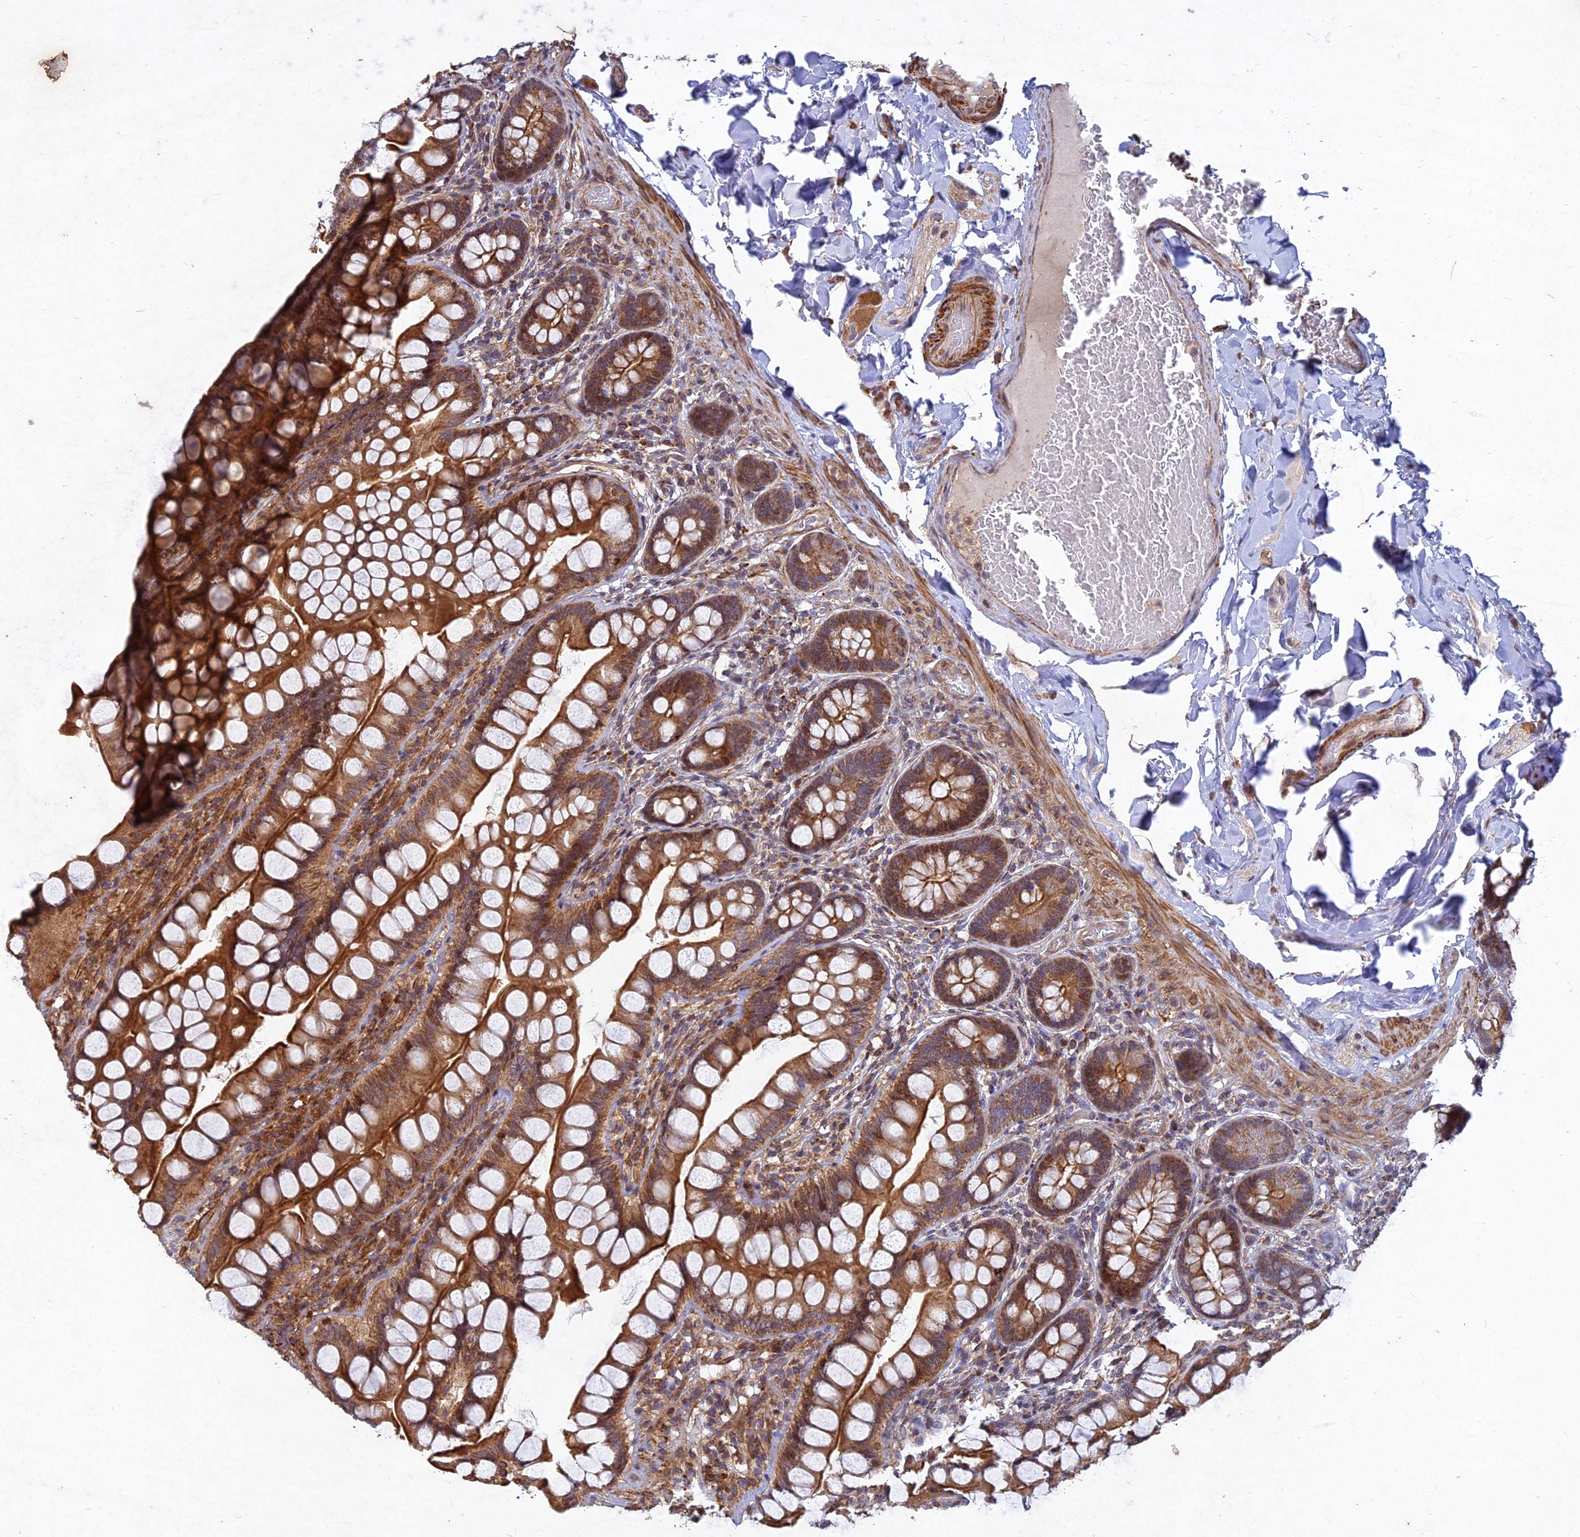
{"staining": {"intensity": "strong", "quantity": ">75%", "location": "cytoplasmic/membranous"}, "tissue": "small intestine", "cell_type": "Glandular cells", "image_type": "normal", "snomed": [{"axis": "morphology", "description": "Normal tissue, NOS"}, {"axis": "topography", "description": "Small intestine"}], "caption": "Protein staining reveals strong cytoplasmic/membranous staining in approximately >75% of glandular cells in benign small intestine.", "gene": "RELCH", "patient": {"sex": "male", "age": 70}}